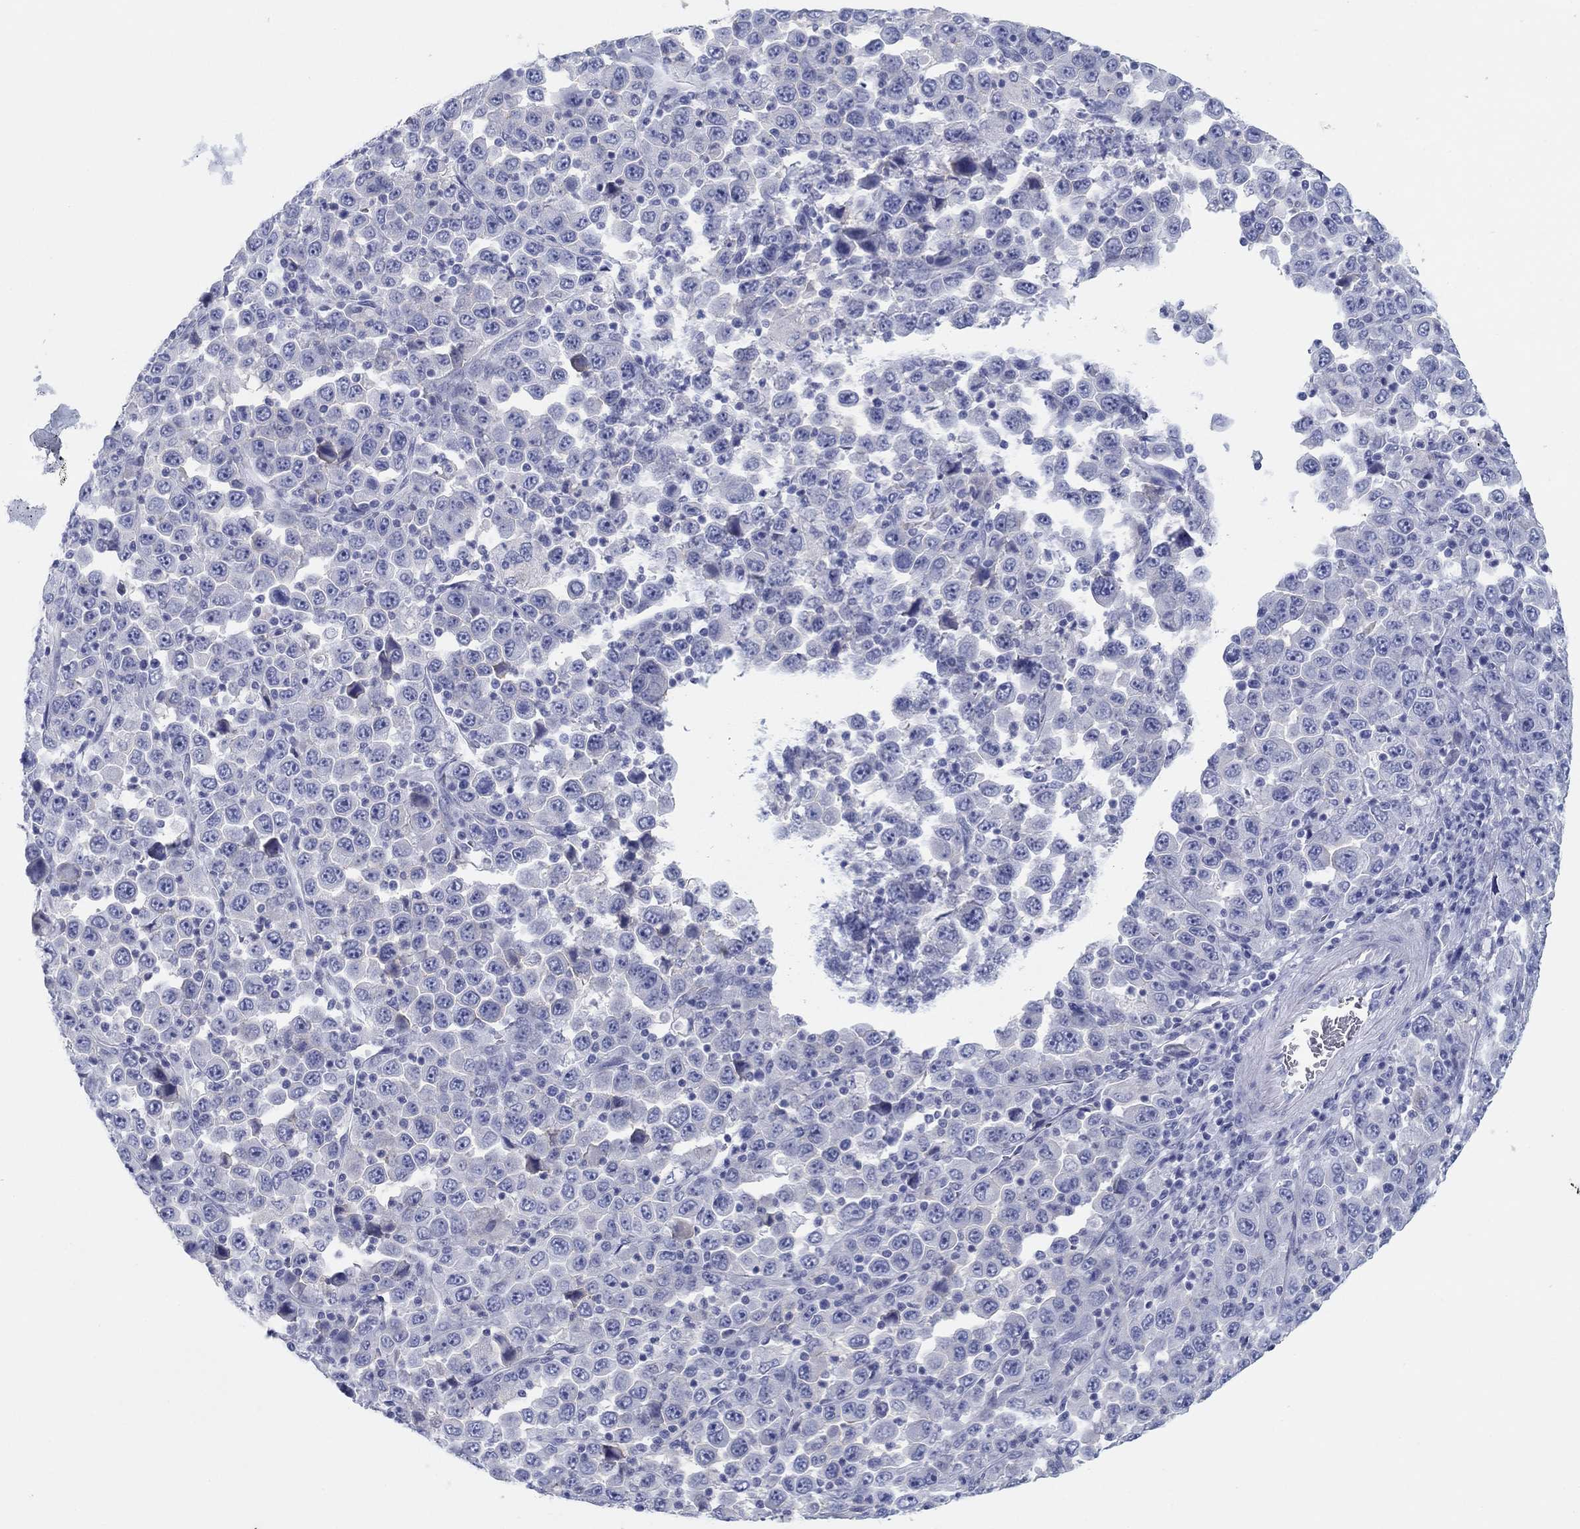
{"staining": {"intensity": "negative", "quantity": "none", "location": "none"}, "tissue": "stomach cancer", "cell_type": "Tumor cells", "image_type": "cancer", "snomed": [{"axis": "morphology", "description": "Normal tissue, NOS"}, {"axis": "morphology", "description": "Adenocarcinoma, NOS"}, {"axis": "topography", "description": "Stomach, upper"}, {"axis": "topography", "description": "Stomach"}], "caption": "Protein analysis of stomach cancer shows no significant expression in tumor cells.", "gene": "ATP1B1", "patient": {"sex": "male", "age": 59}}